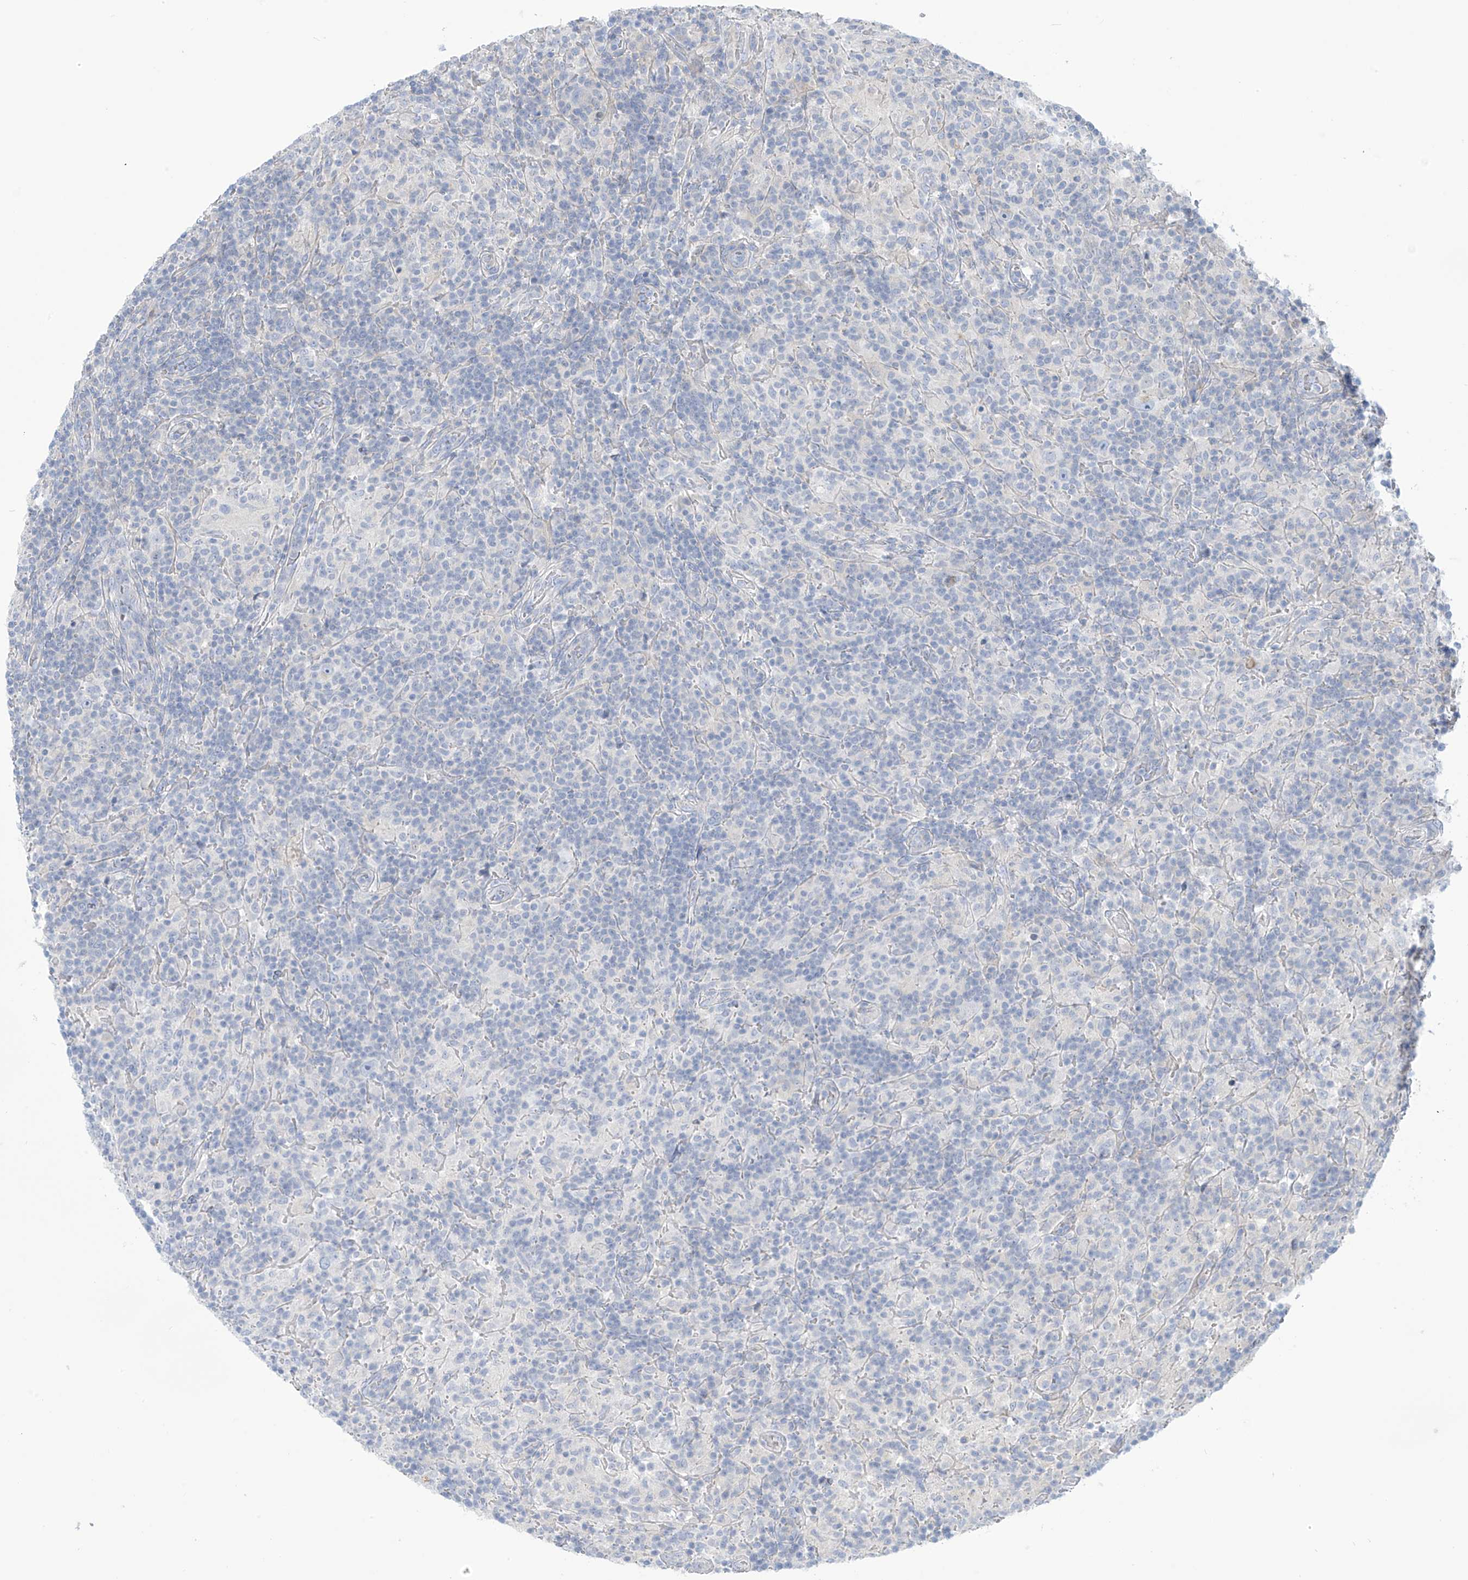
{"staining": {"intensity": "negative", "quantity": "none", "location": "none"}, "tissue": "lymphoma", "cell_type": "Tumor cells", "image_type": "cancer", "snomed": [{"axis": "morphology", "description": "Hodgkin's disease, NOS"}, {"axis": "topography", "description": "Lymph node"}], "caption": "DAB immunohistochemical staining of Hodgkin's disease displays no significant positivity in tumor cells.", "gene": "FABP2", "patient": {"sex": "male", "age": 70}}